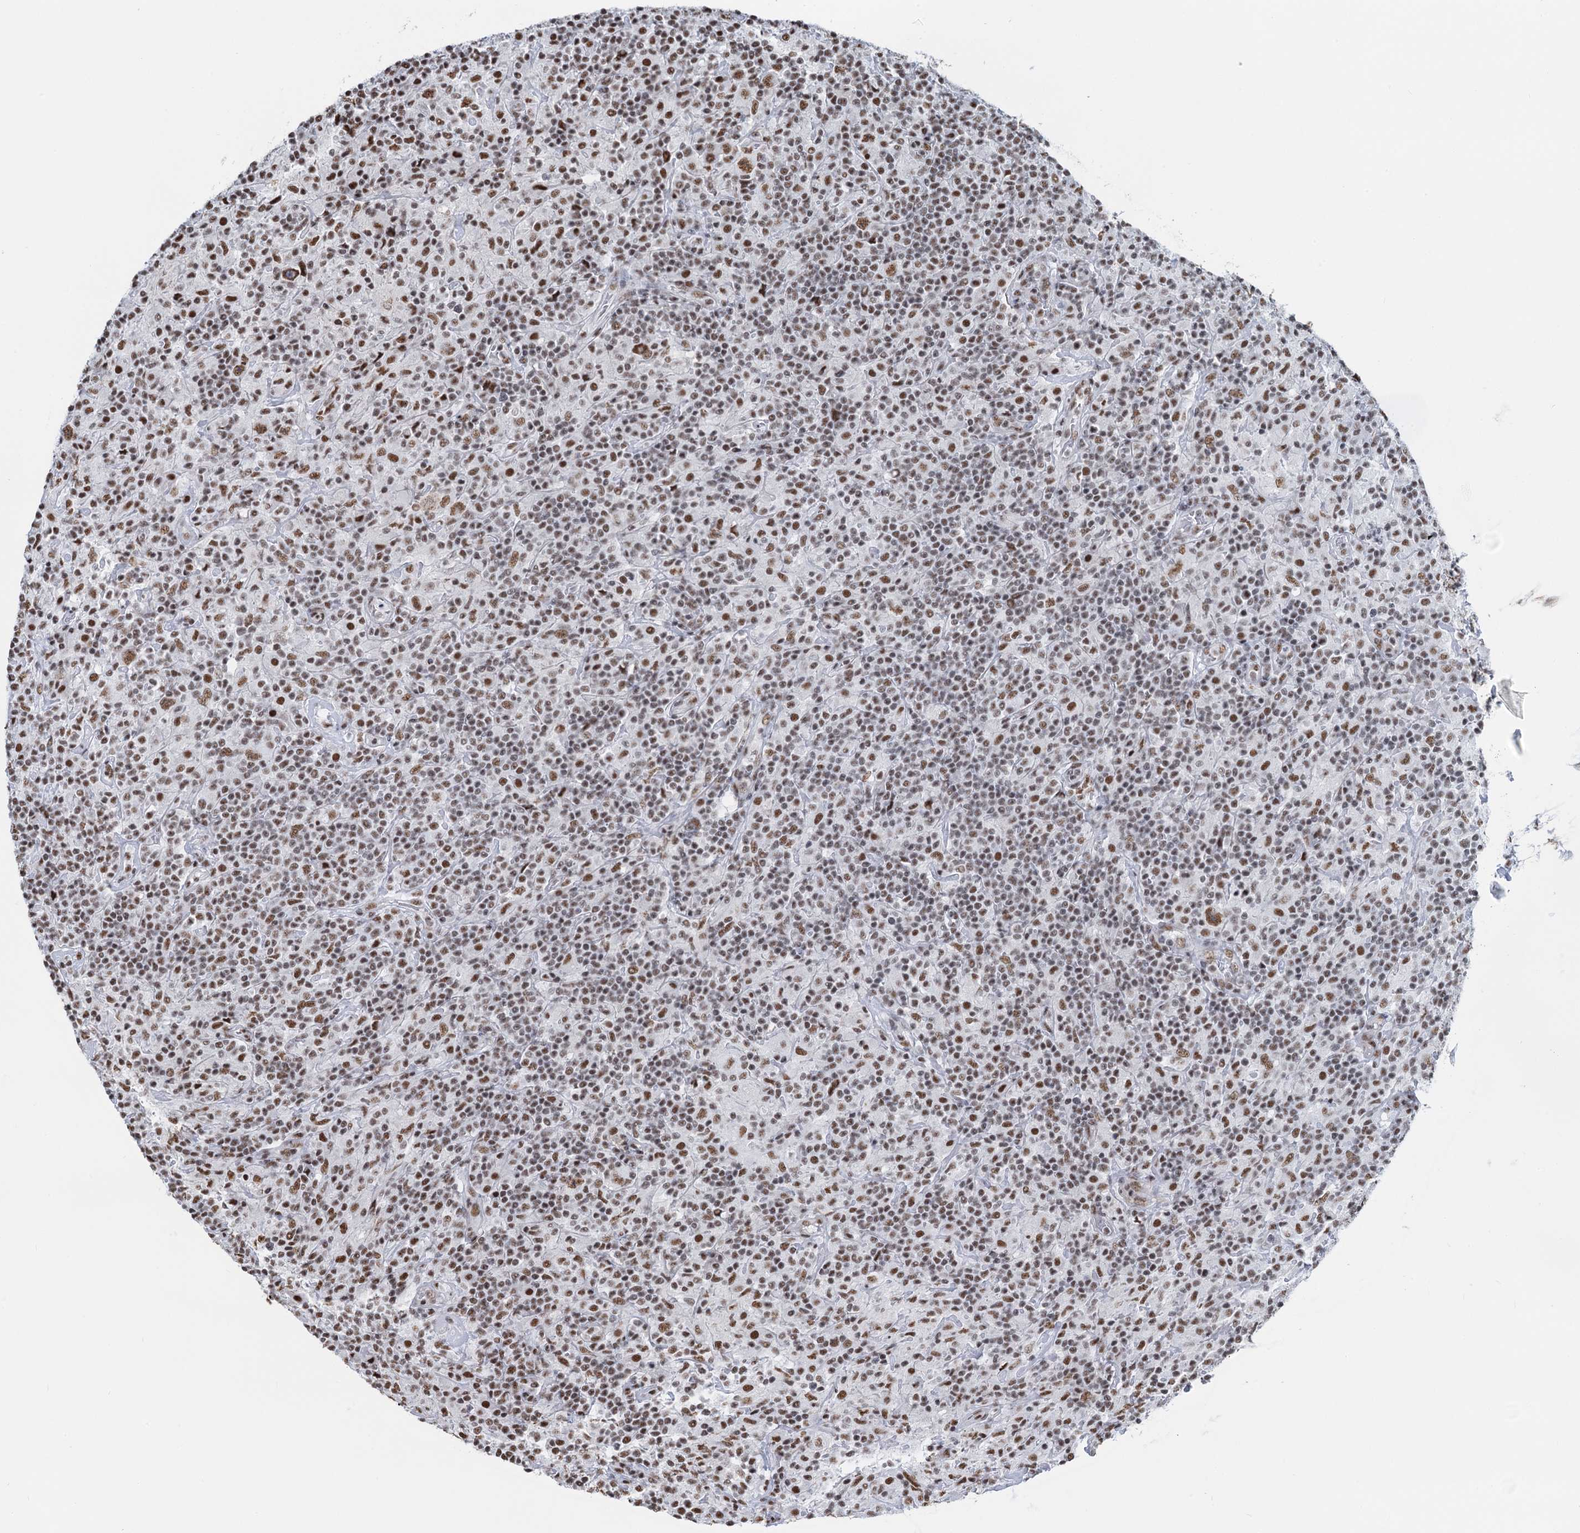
{"staining": {"intensity": "moderate", "quantity": ">75%", "location": "nuclear"}, "tissue": "lymphoma", "cell_type": "Tumor cells", "image_type": "cancer", "snomed": [{"axis": "morphology", "description": "Hodgkin's disease, NOS"}, {"axis": "topography", "description": "Lymph node"}], "caption": "Immunohistochemistry of human Hodgkin's disease exhibits medium levels of moderate nuclear expression in about >75% of tumor cells. (DAB IHC, brown staining for protein, blue staining for nuclei).", "gene": "ZNF609", "patient": {"sex": "male", "age": 70}}